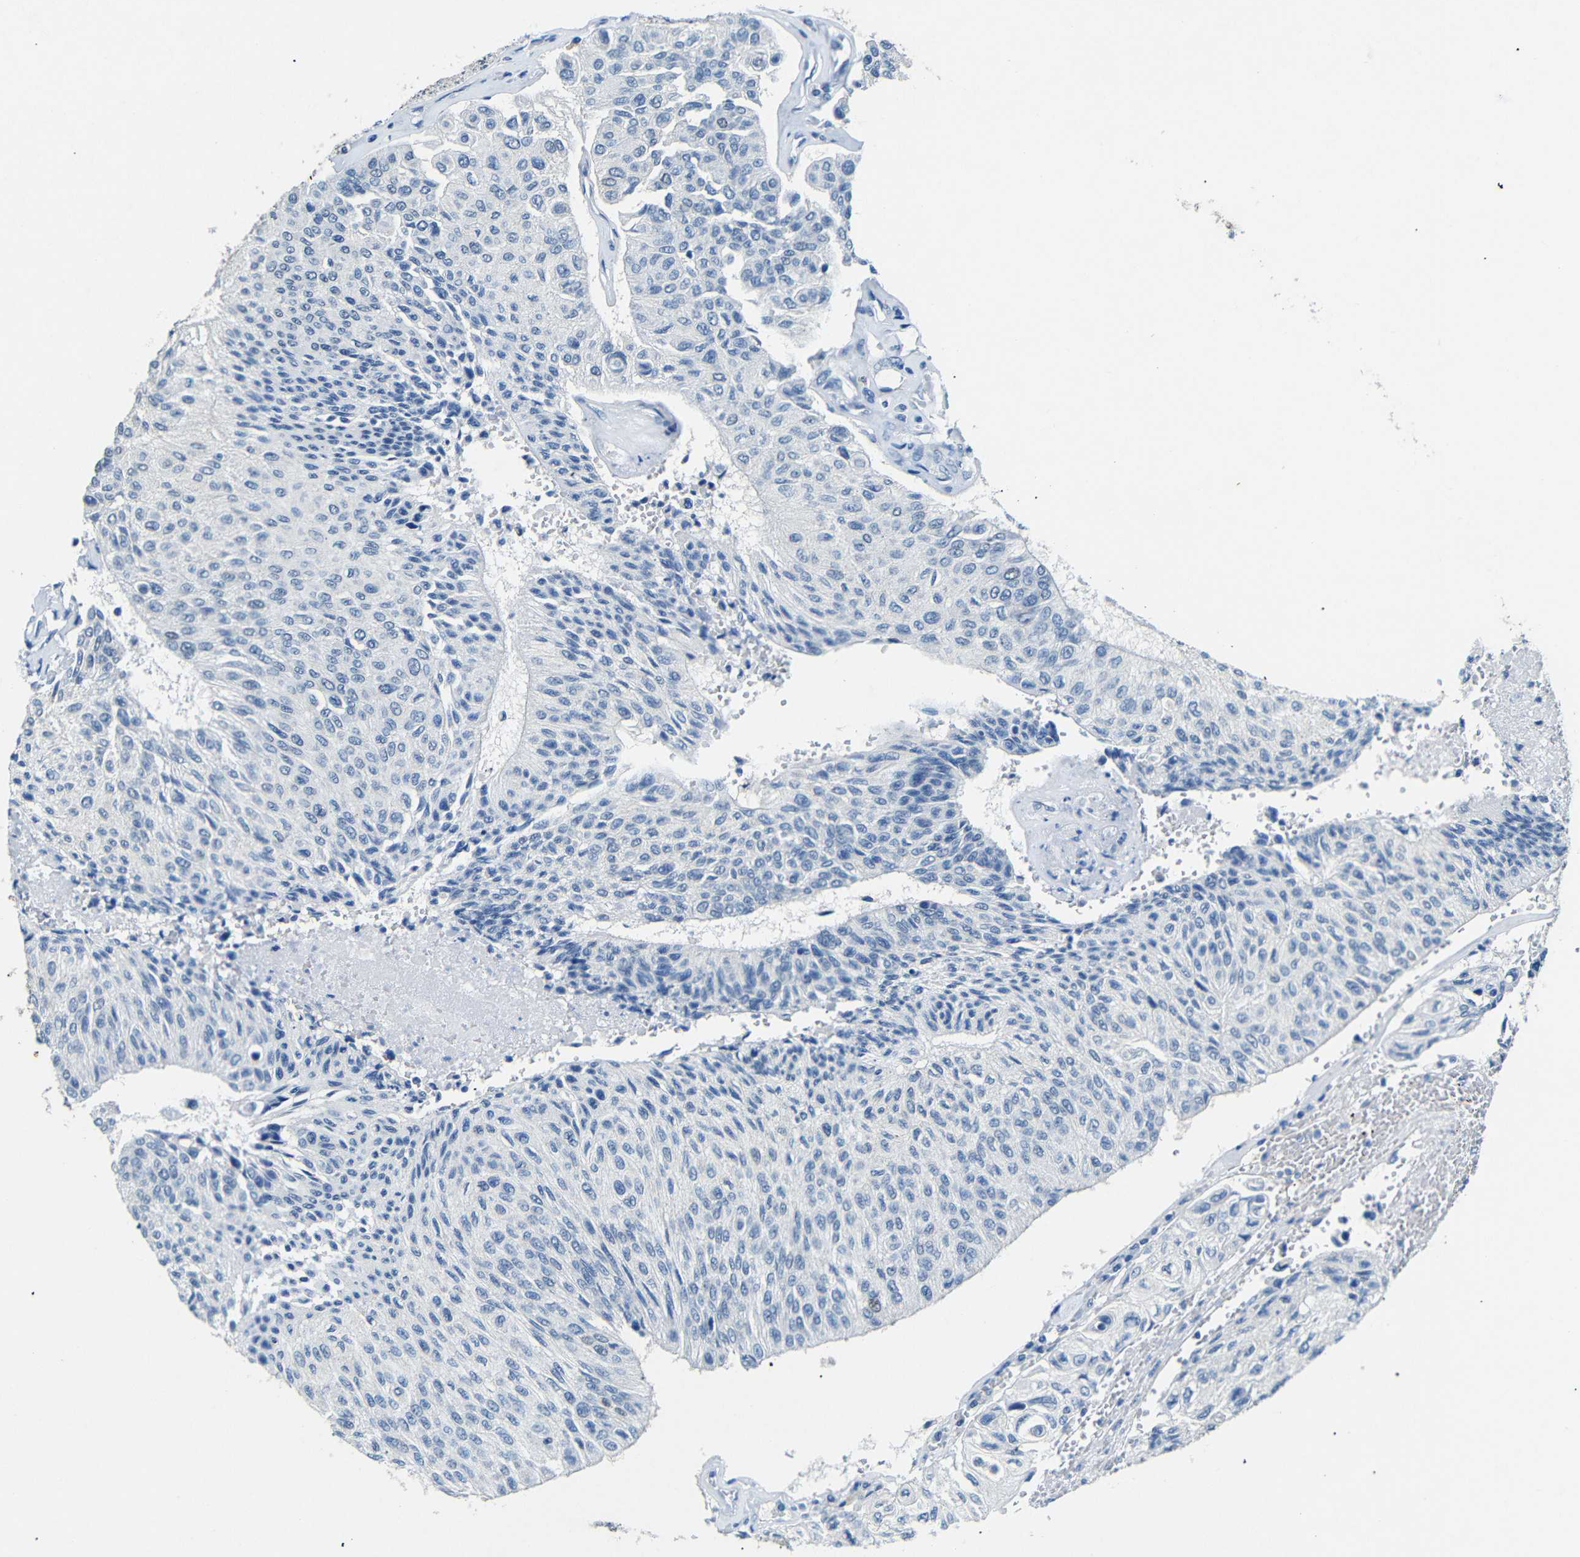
{"staining": {"intensity": "moderate", "quantity": "<25%", "location": "nuclear"}, "tissue": "urothelial cancer", "cell_type": "Tumor cells", "image_type": "cancer", "snomed": [{"axis": "morphology", "description": "Urothelial carcinoma, High grade"}, {"axis": "topography", "description": "Urinary bladder"}], "caption": "This is a histology image of immunohistochemistry staining of urothelial cancer, which shows moderate expression in the nuclear of tumor cells.", "gene": "INCENP", "patient": {"sex": "male", "age": 66}}